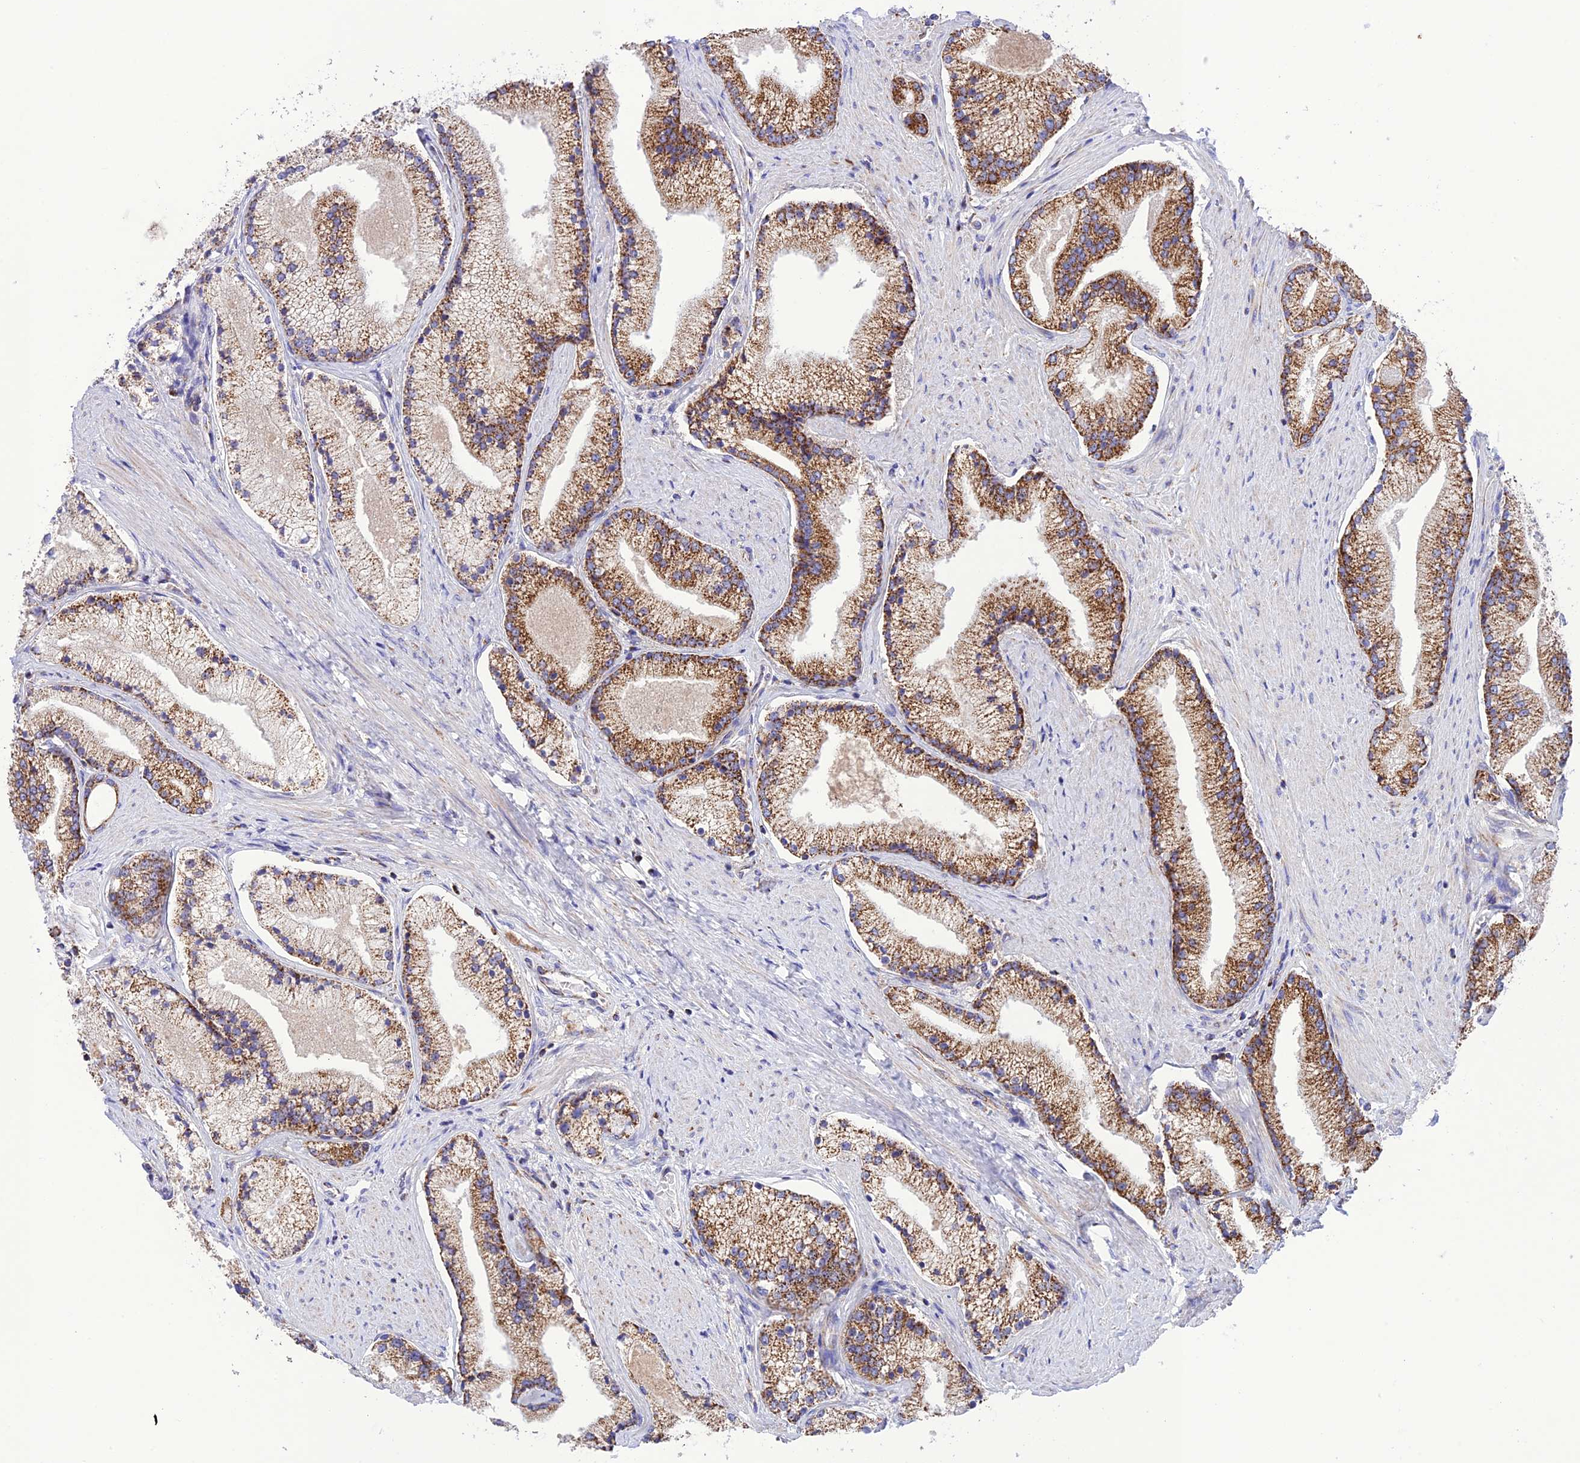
{"staining": {"intensity": "moderate", "quantity": ">75%", "location": "cytoplasmic/membranous"}, "tissue": "prostate cancer", "cell_type": "Tumor cells", "image_type": "cancer", "snomed": [{"axis": "morphology", "description": "Adenocarcinoma, High grade"}, {"axis": "topography", "description": "Prostate"}], "caption": "Human high-grade adenocarcinoma (prostate) stained with a brown dye reveals moderate cytoplasmic/membranous positive positivity in about >75% of tumor cells.", "gene": "UAP1L1", "patient": {"sex": "male", "age": 67}}